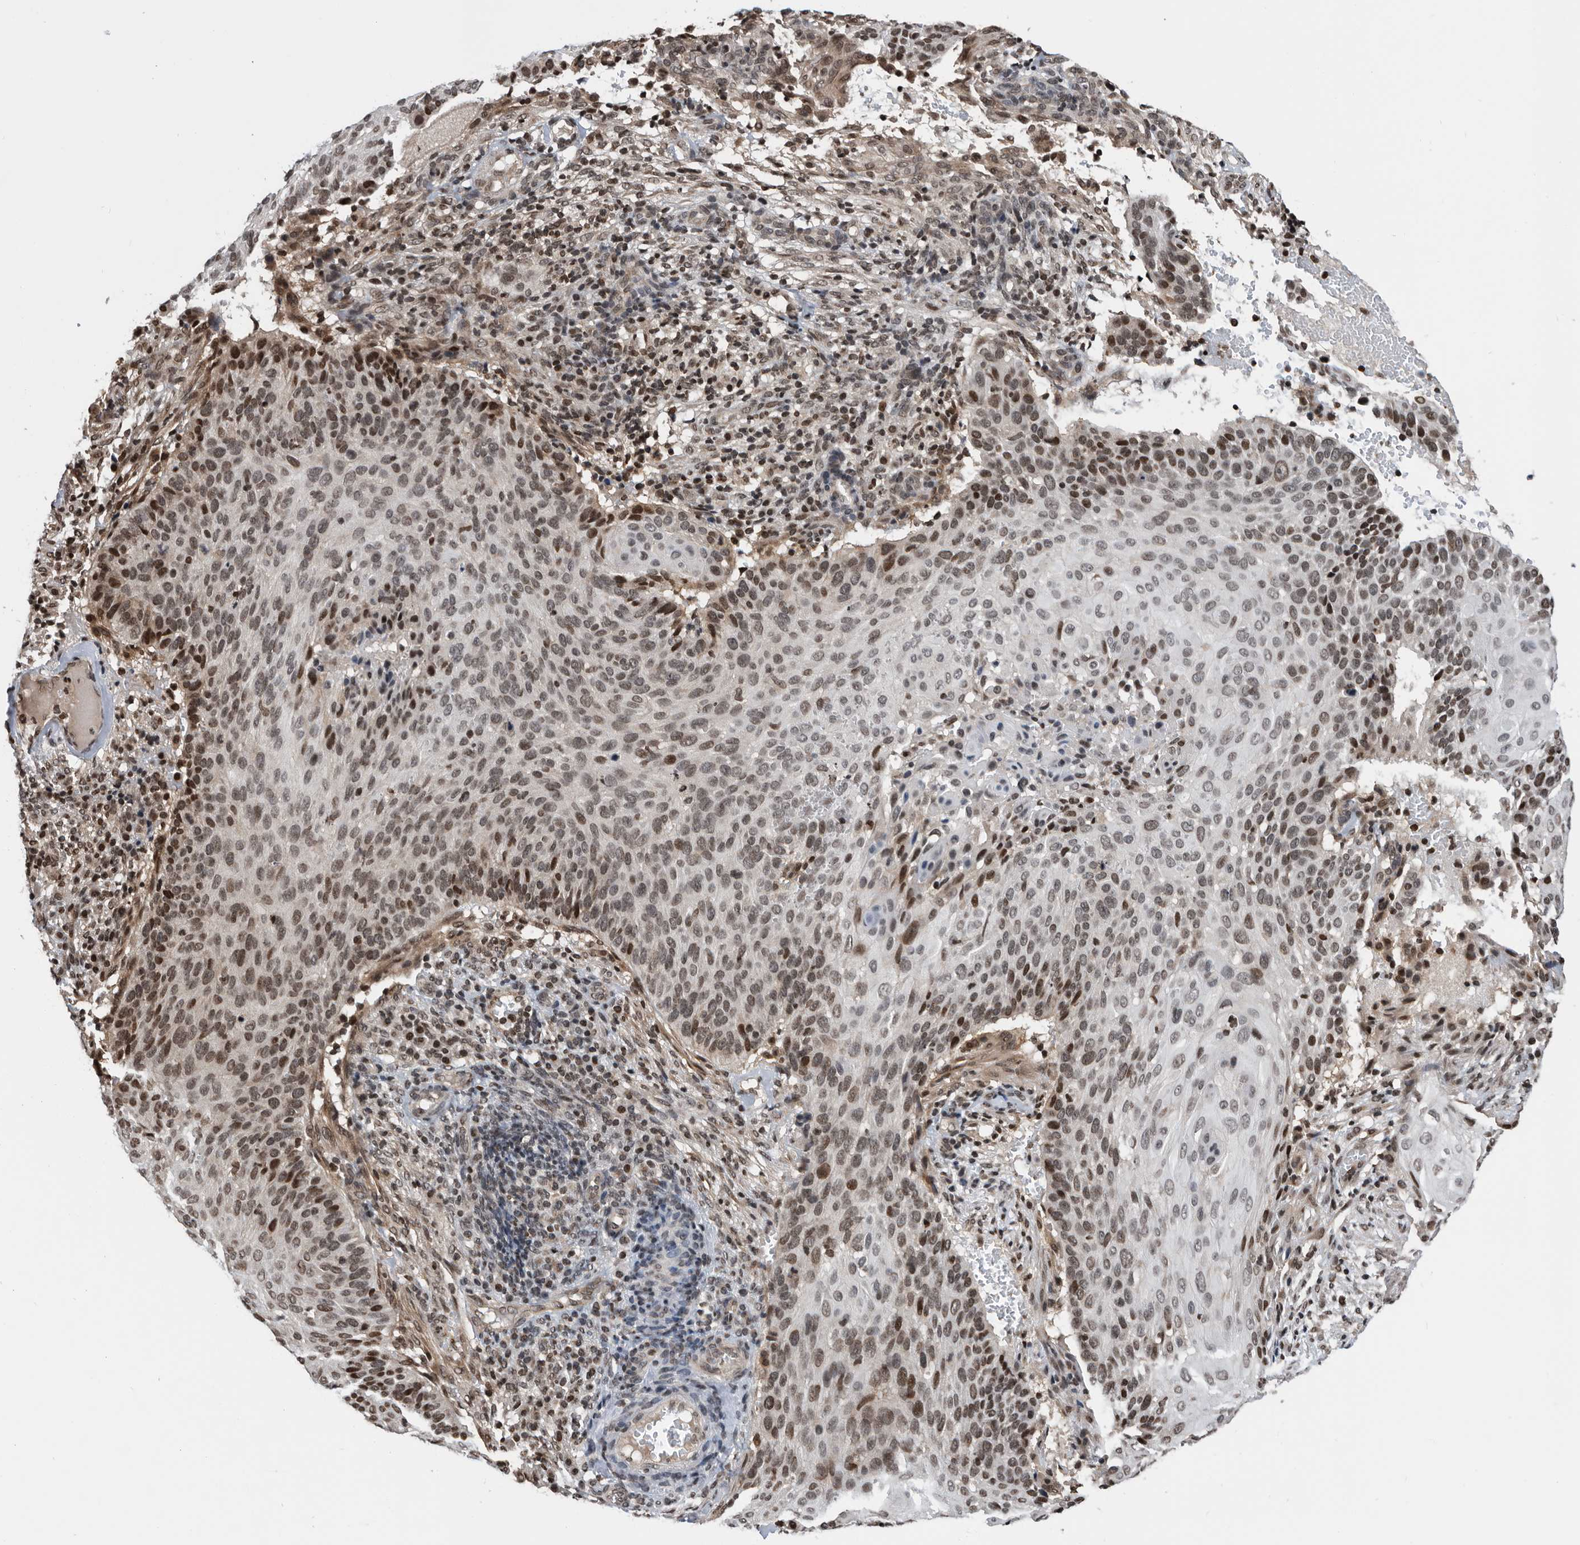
{"staining": {"intensity": "strong", "quantity": "<25%", "location": "nuclear"}, "tissue": "cervical cancer", "cell_type": "Tumor cells", "image_type": "cancer", "snomed": [{"axis": "morphology", "description": "Squamous cell carcinoma, NOS"}, {"axis": "topography", "description": "Cervix"}], "caption": "Cervical cancer tissue shows strong nuclear staining in about <25% of tumor cells", "gene": "SNRNP48", "patient": {"sex": "female", "age": 74}}